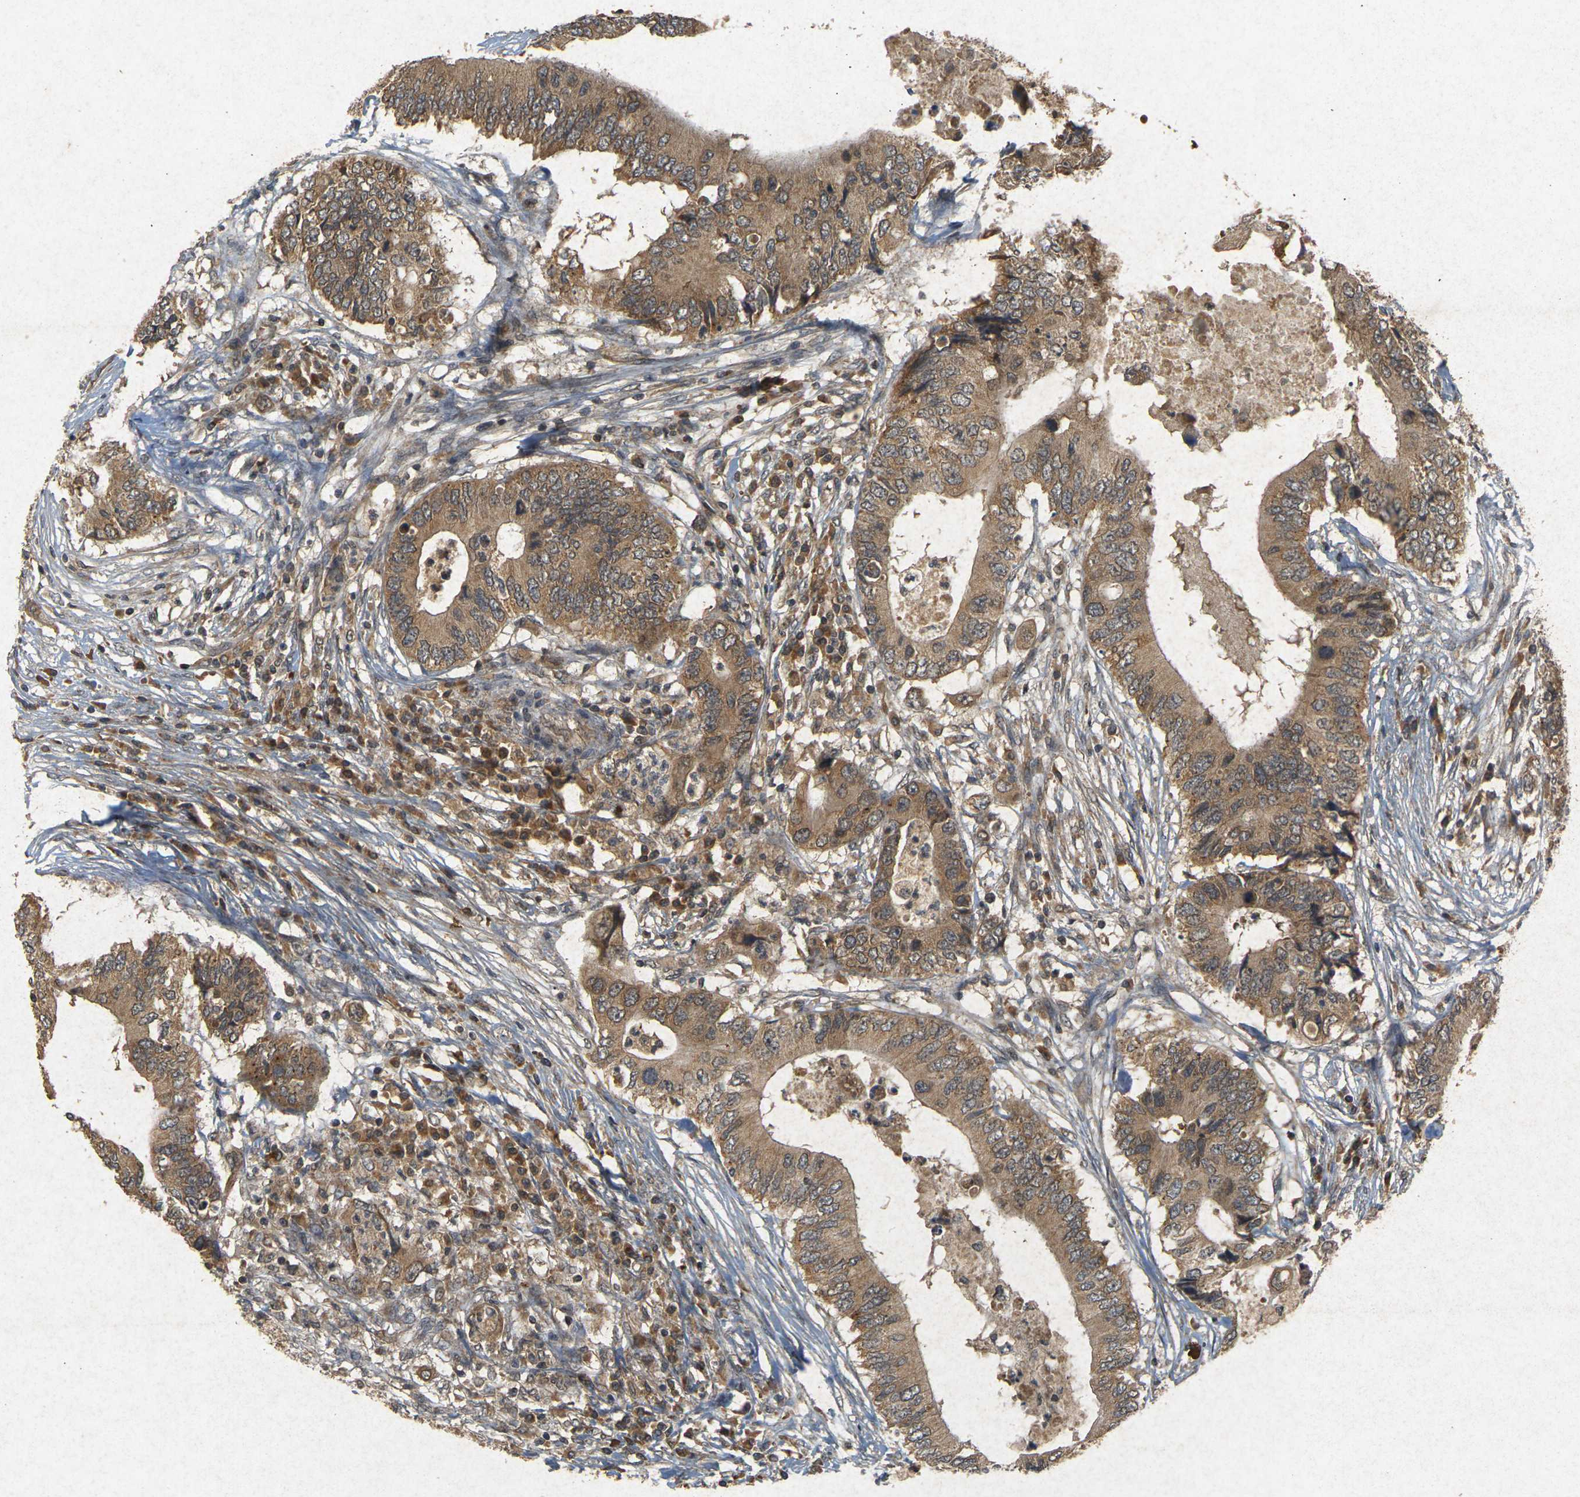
{"staining": {"intensity": "moderate", "quantity": ">75%", "location": "cytoplasmic/membranous"}, "tissue": "colorectal cancer", "cell_type": "Tumor cells", "image_type": "cancer", "snomed": [{"axis": "morphology", "description": "Adenocarcinoma, NOS"}, {"axis": "topography", "description": "Colon"}], "caption": "Brown immunohistochemical staining in adenocarcinoma (colorectal) demonstrates moderate cytoplasmic/membranous positivity in about >75% of tumor cells. The staining is performed using DAB brown chromogen to label protein expression. The nuclei are counter-stained blue using hematoxylin.", "gene": "ERN1", "patient": {"sex": "male", "age": 71}}